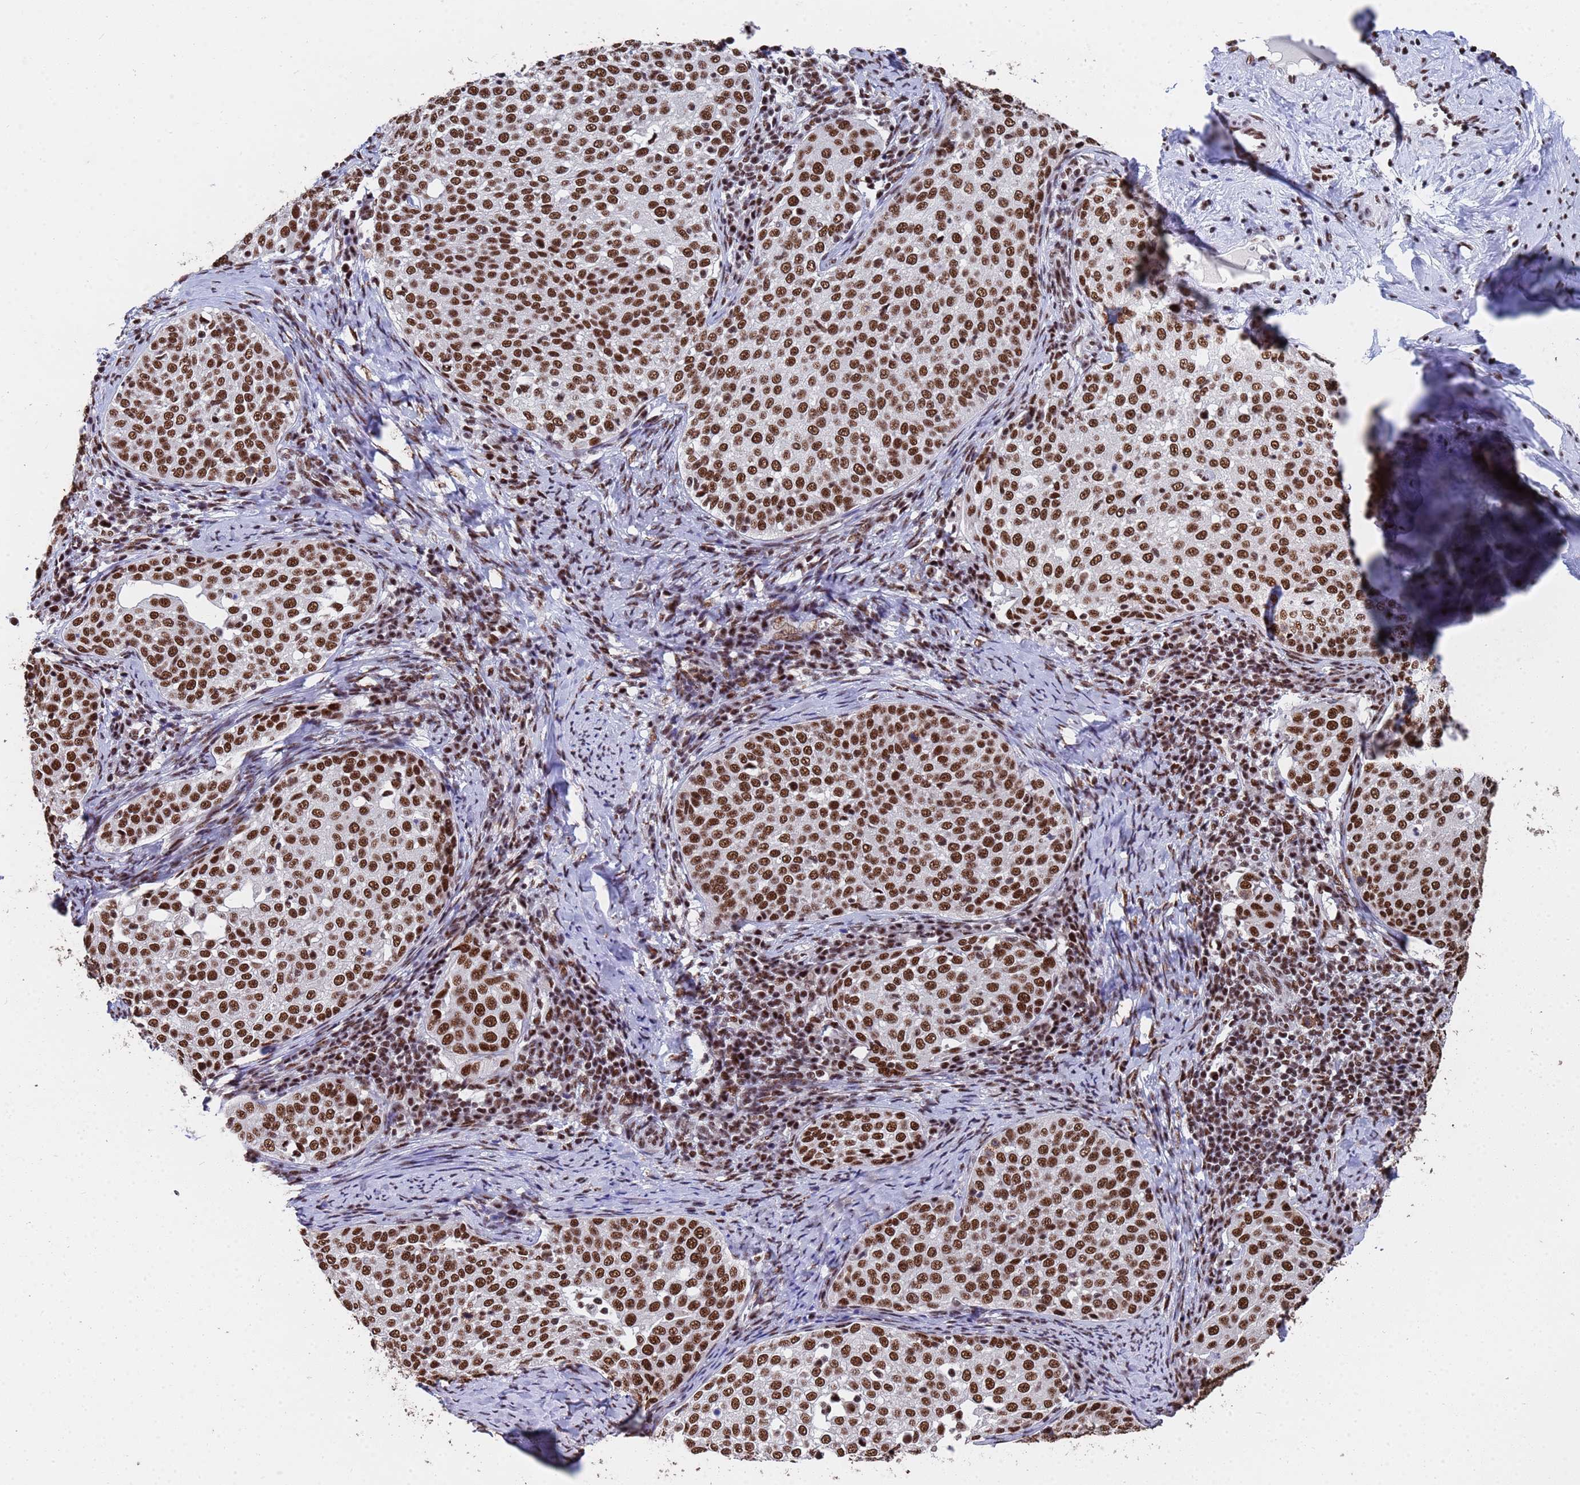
{"staining": {"intensity": "strong", "quantity": ">75%", "location": "nuclear"}, "tissue": "cervical cancer", "cell_type": "Tumor cells", "image_type": "cancer", "snomed": [{"axis": "morphology", "description": "Squamous cell carcinoma, NOS"}, {"axis": "topography", "description": "Cervix"}], "caption": "Human squamous cell carcinoma (cervical) stained with a brown dye exhibits strong nuclear positive positivity in approximately >75% of tumor cells.", "gene": "SF3B2", "patient": {"sex": "female", "age": 57}}